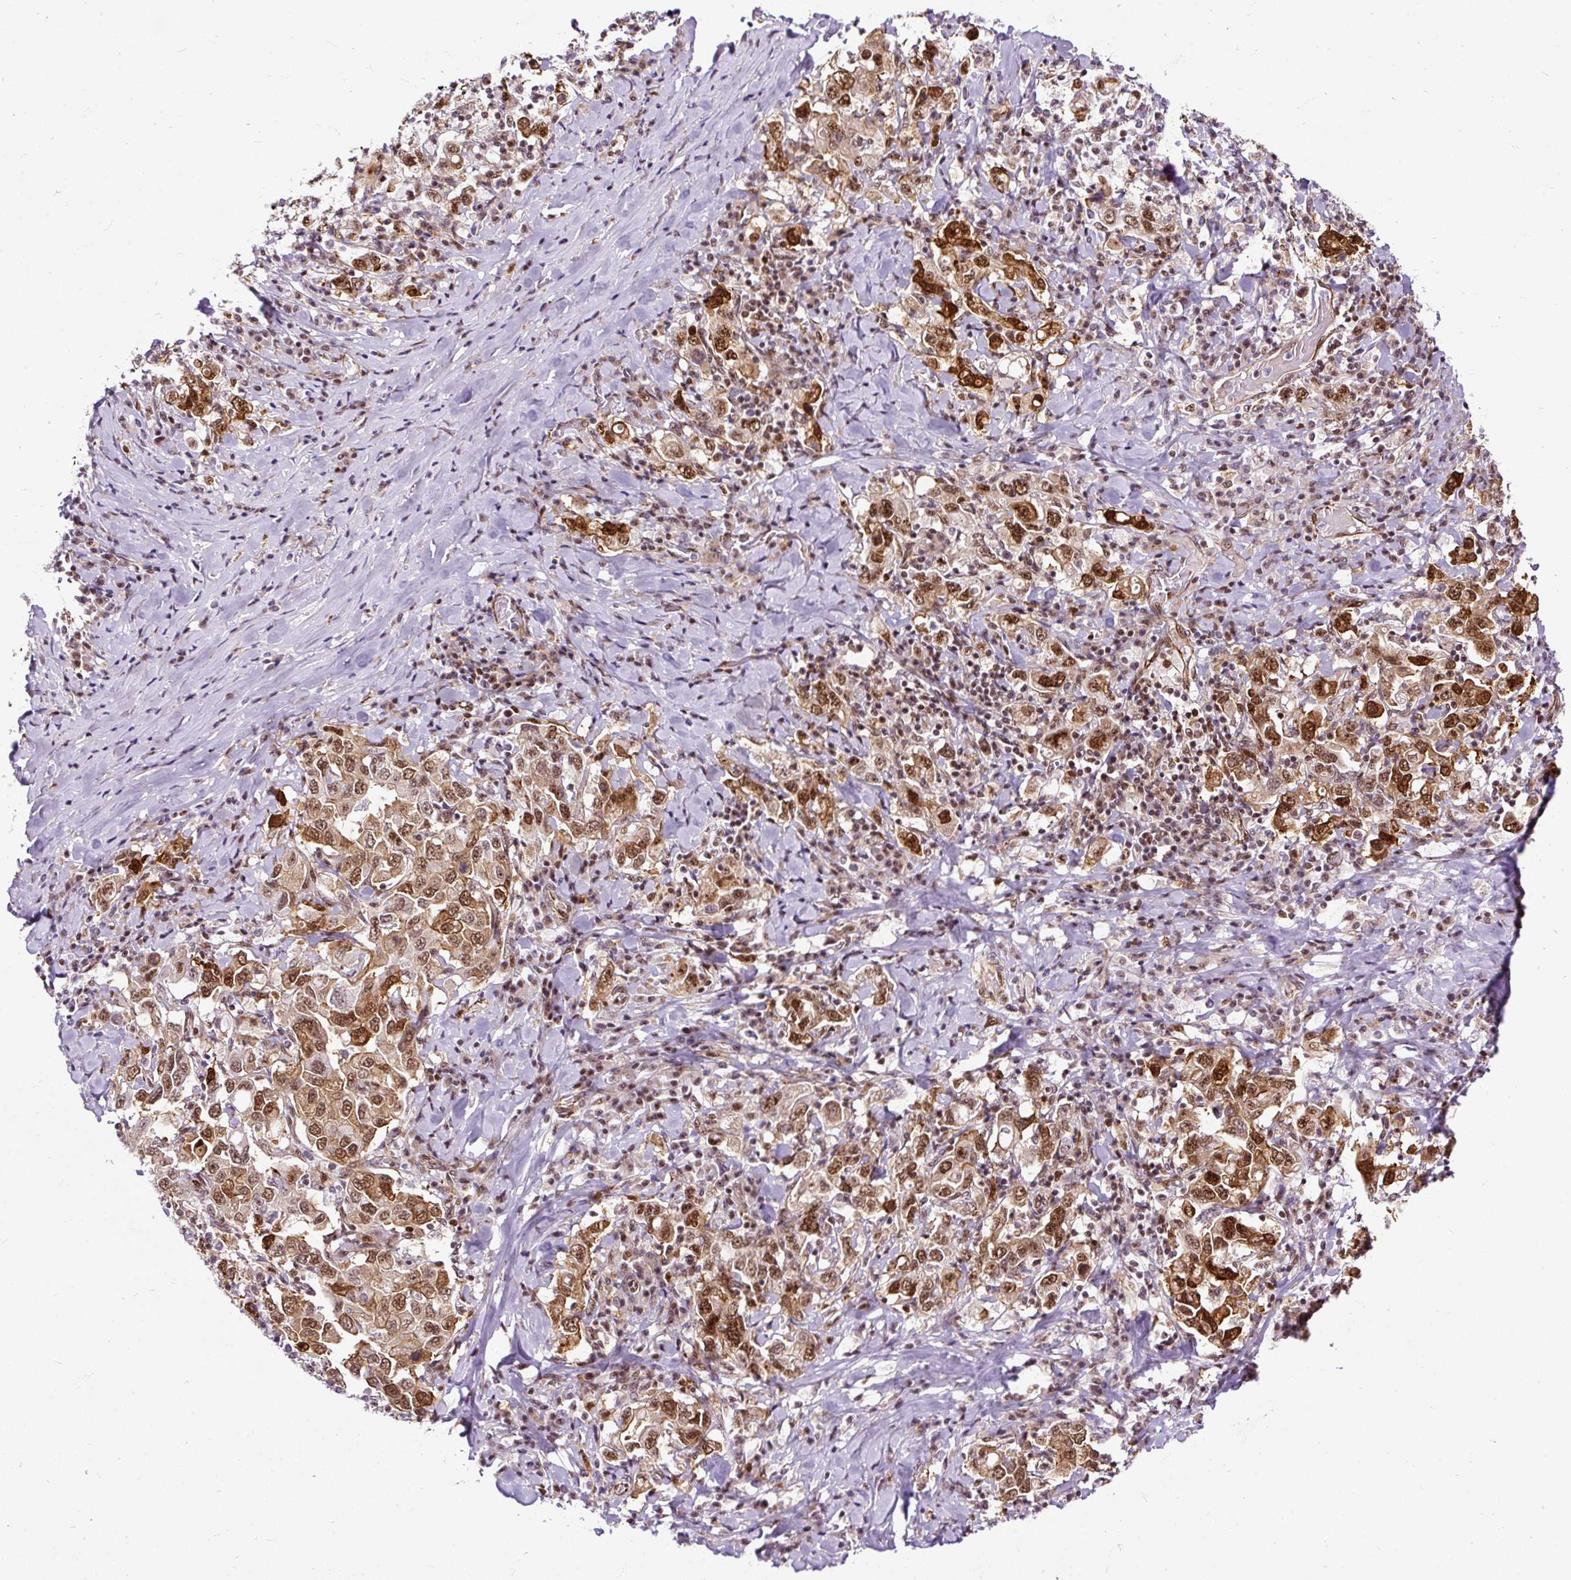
{"staining": {"intensity": "strong", "quantity": ">75%", "location": "cytoplasmic/membranous,nuclear"}, "tissue": "stomach cancer", "cell_type": "Tumor cells", "image_type": "cancer", "snomed": [{"axis": "morphology", "description": "Adenocarcinoma, NOS"}, {"axis": "topography", "description": "Stomach, upper"}], "caption": "A histopathology image of stomach cancer (adenocarcinoma) stained for a protein displays strong cytoplasmic/membranous and nuclear brown staining in tumor cells. (brown staining indicates protein expression, while blue staining denotes nuclei).", "gene": "LUC7L2", "patient": {"sex": "male", "age": 62}}